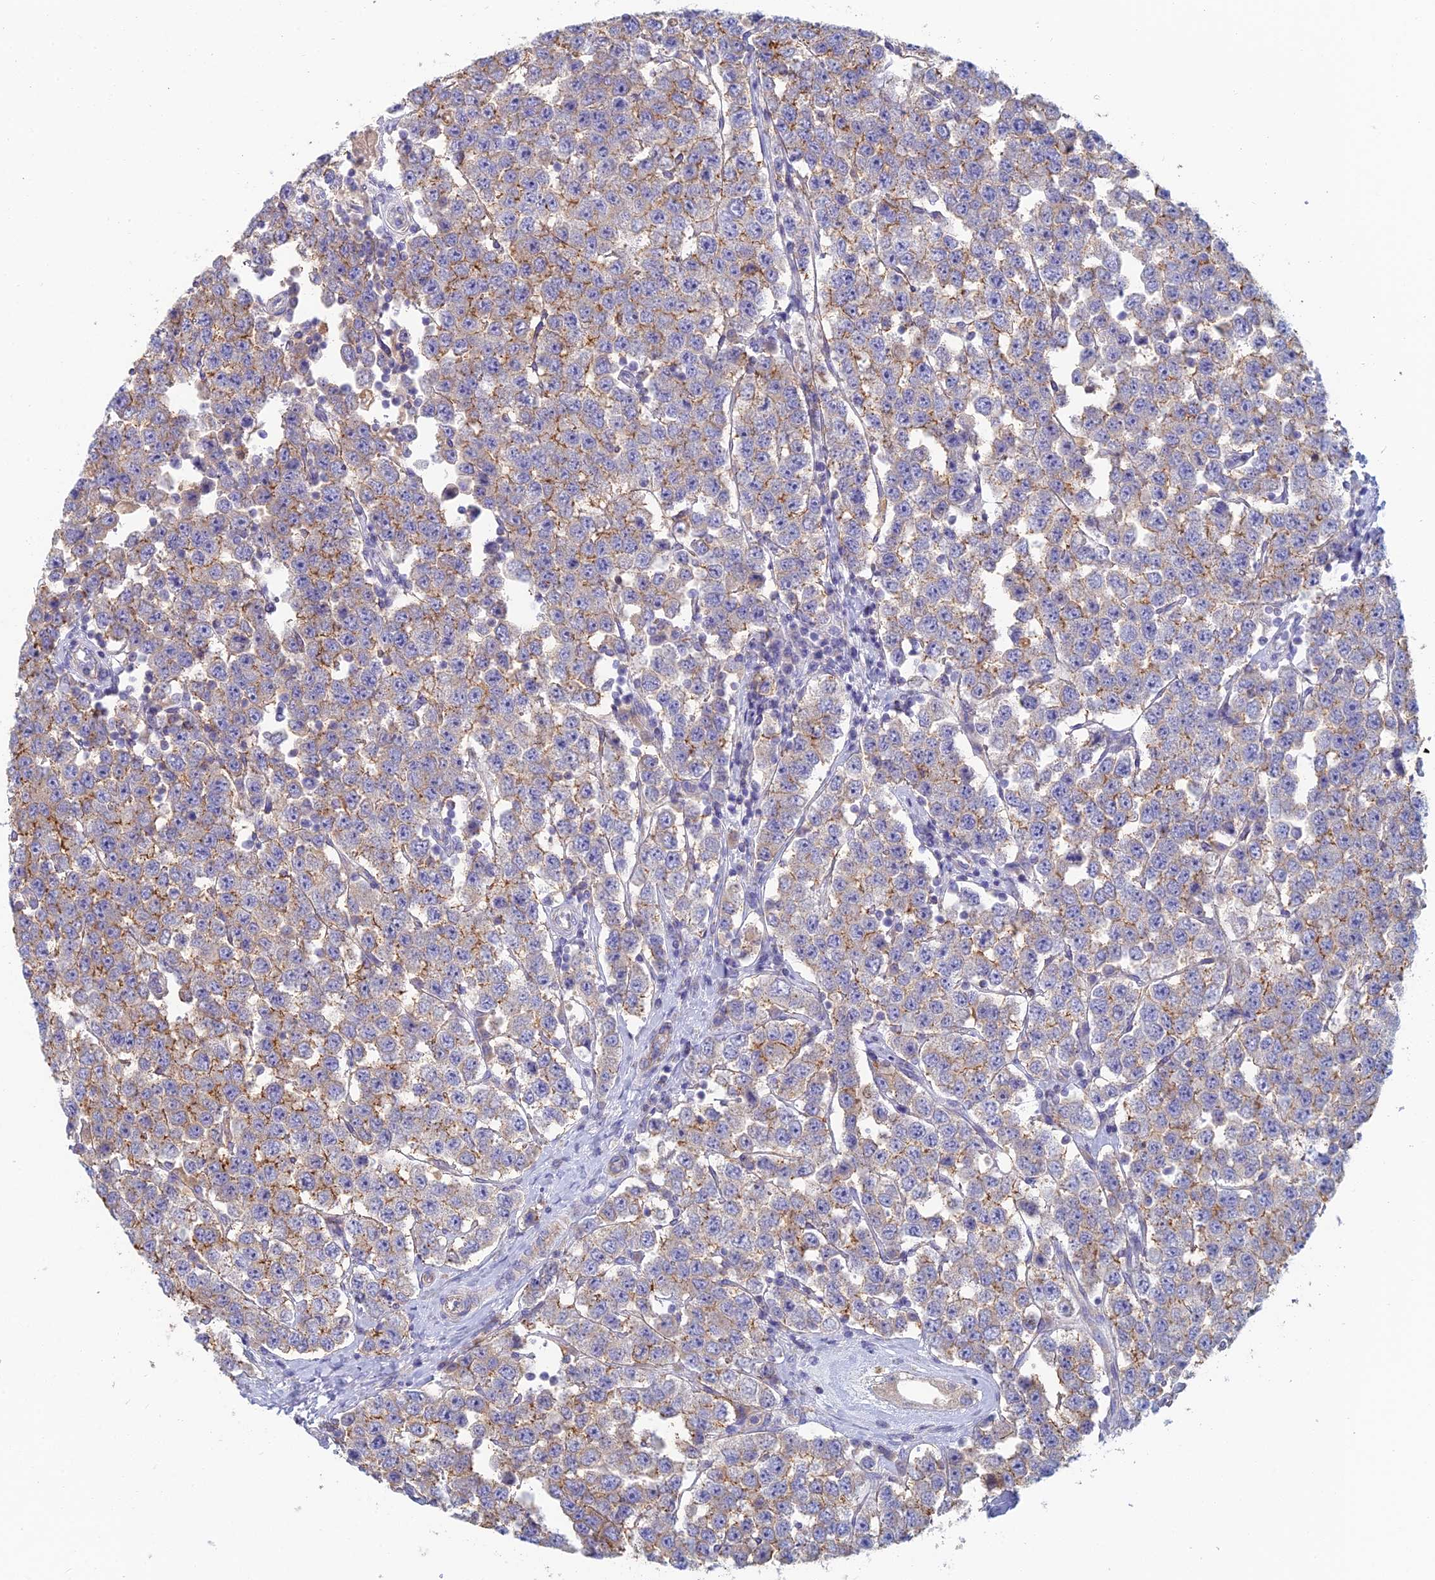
{"staining": {"intensity": "weak", "quantity": "<25%", "location": "cytoplasmic/membranous"}, "tissue": "testis cancer", "cell_type": "Tumor cells", "image_type": "cancer", "snomed": [{"axis": "morphology", "description": "Seminoma, NOS"}, {"axis": "topography", "description": "Testis"}], "caption": "Human seminoma (testis) stained for a protein using IHC exhibits no positivity in tumor cells.", "gene": "IFTAP", "patient": {"sex": "male", "age": 28}}